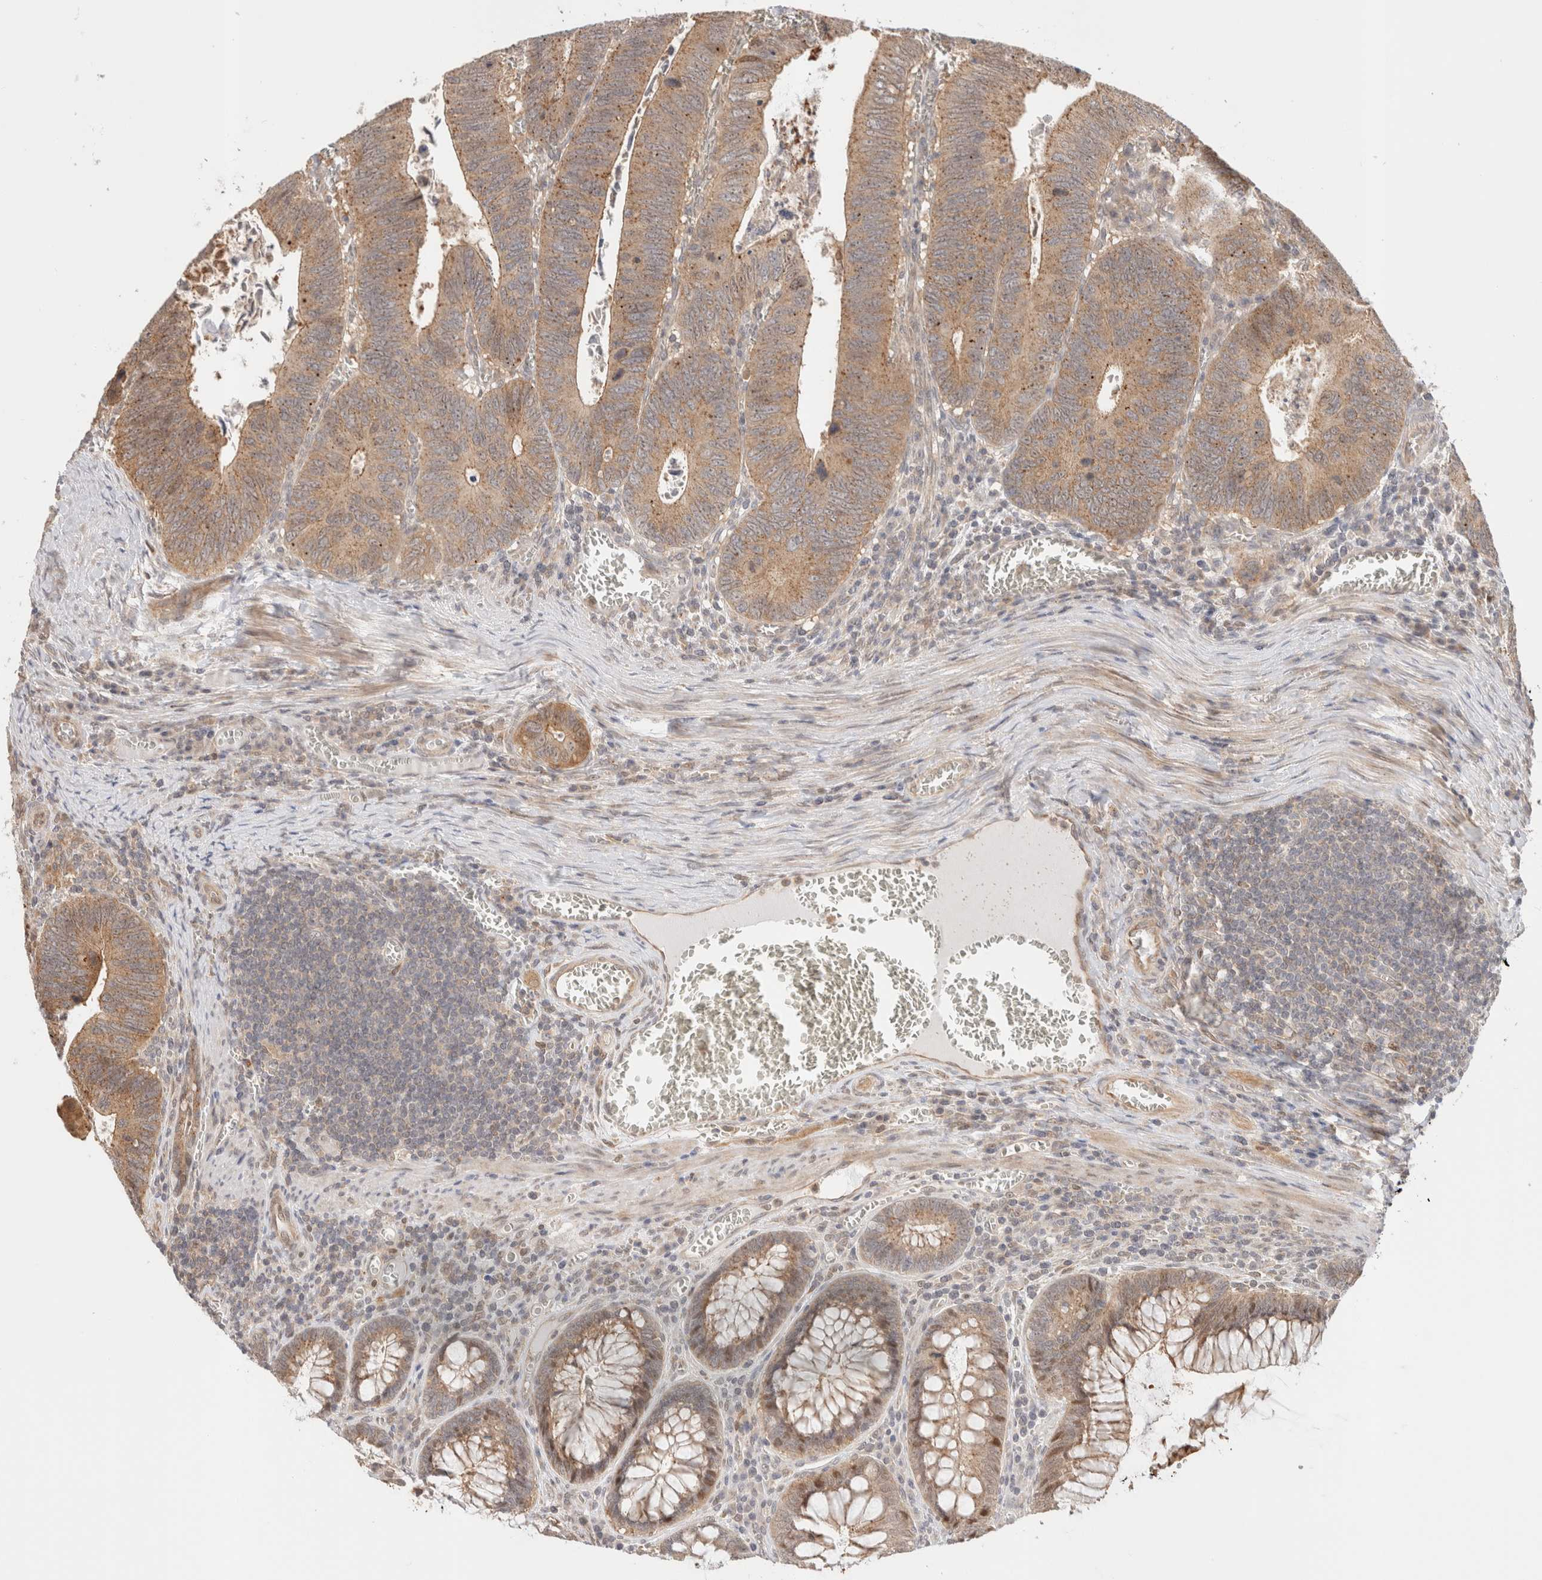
{"staining": {"intensity": "weak", "quantity": ">75%", "location": "cytoplasmic/membranous"}, "tissue": "colorectal cancer", "cell_type": "Tumor cells", "image_type": "cancer", "snomed": [{"axis": "morphology", "description": "Inflammation, NOS"}, {"axis": "morphology", "description": "Adenocarcinoma, NOS"}, {"axis": "topography", "description": "Colon"}], "caption": "Immunohistochemistry staining of colorectal cancer (adenocarcinoma), which shows low levels of weak cytoplasmic/membranous staining in about >75% of tumor cells indicating weak cytoplasmic/membranous protein staining. The staining was performed using DAB (3,3'-diaminobenzidine) (brown) for protein detection and nuclei were counterstained in hematoxylin (blue).", "gene": "OTUD6B", "patient": {"sex": "male", "age": 72}}